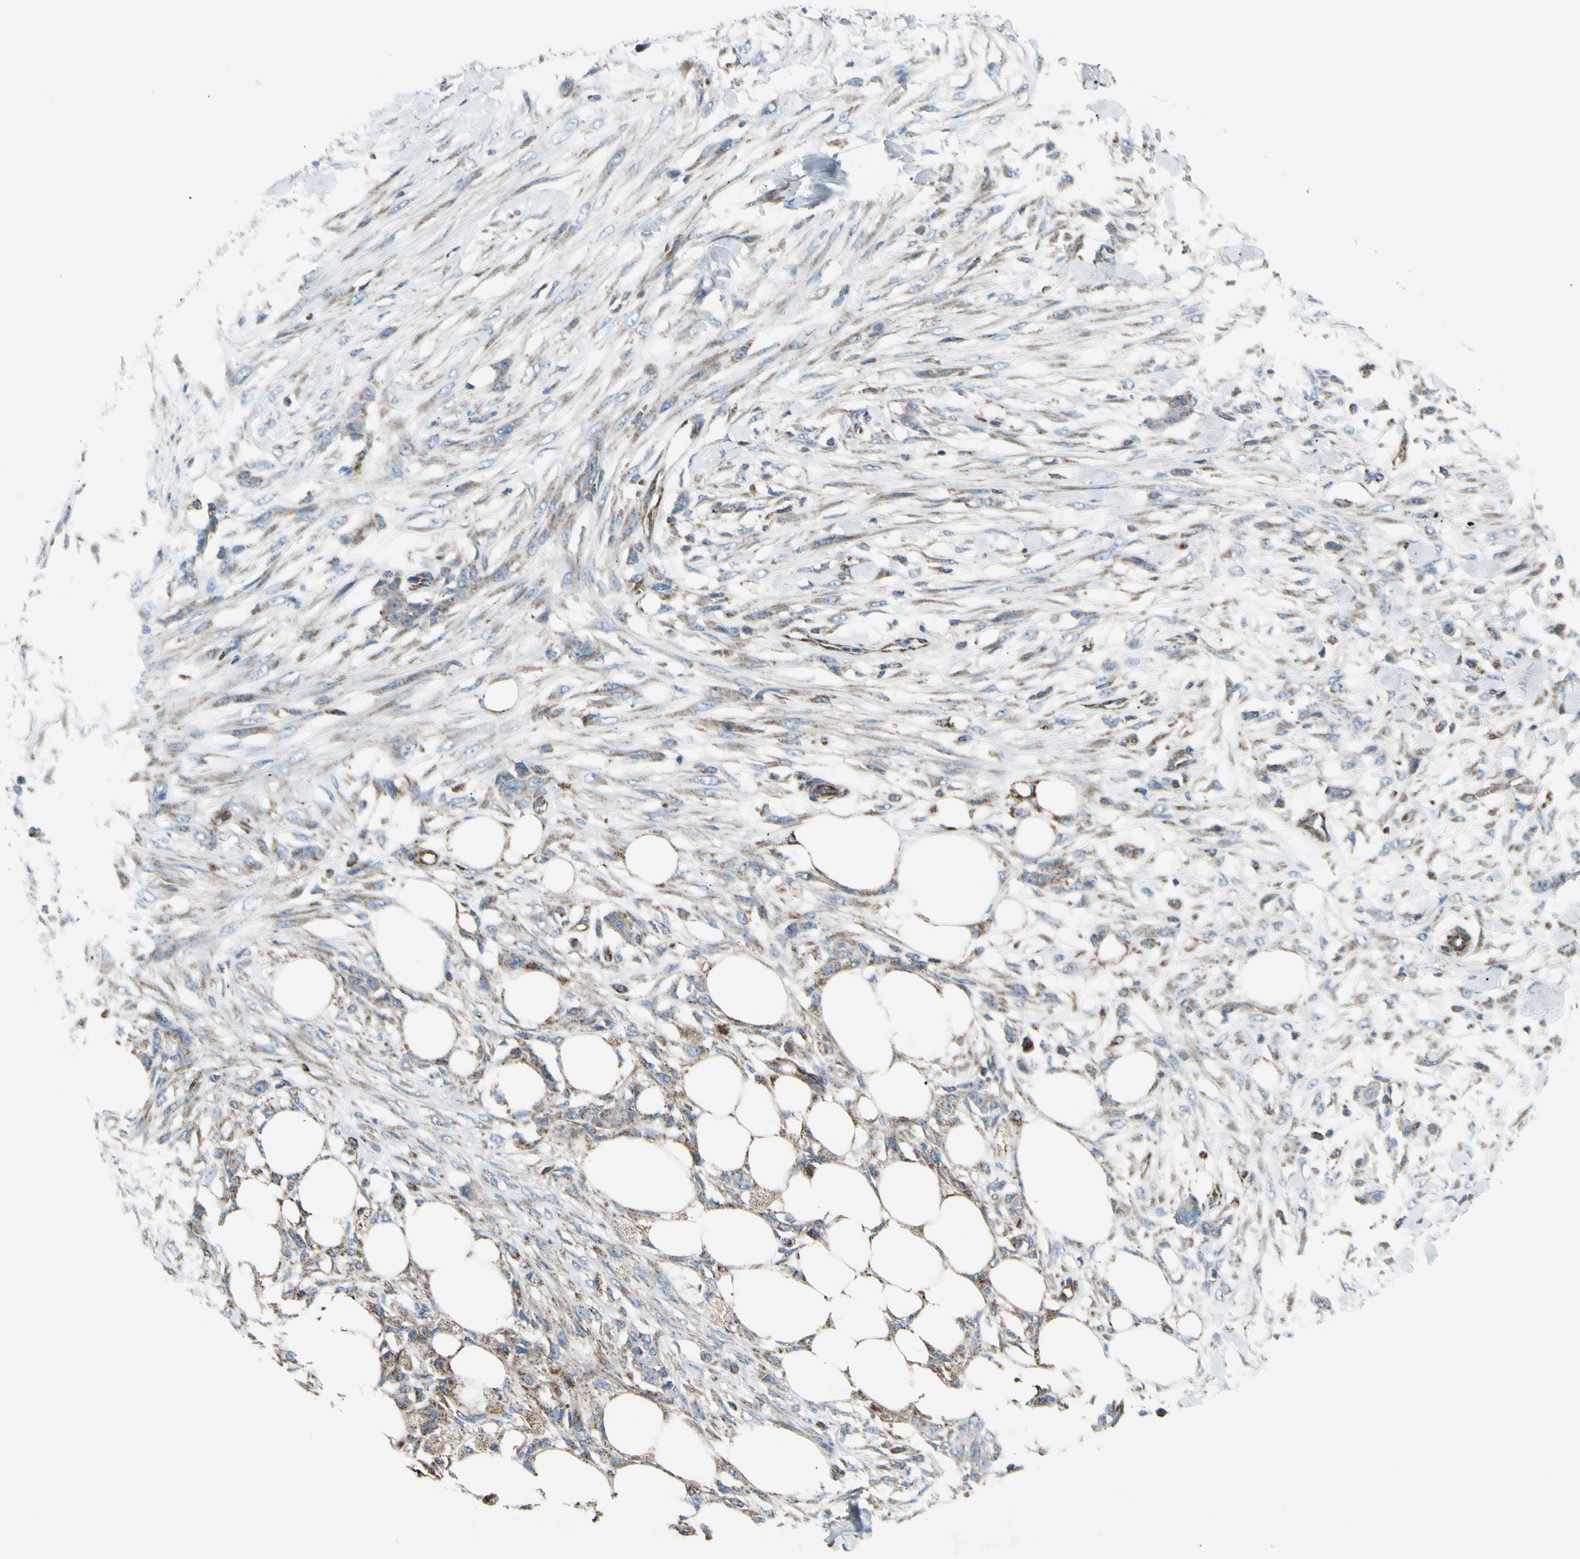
{"staining": {"intensity": "weak", "quantity": "25%-75%", "location": "cytoplasmic/membranous"}, "tissue": "skin cancer", "cell_type": "Tumor cells", "image_type": "cancer", "snomed": [{"axis": "morphology", "description": "Squamous cell carcinoma, NOS"}, {"axis": "topography", "description": "Skin"}], "caption": "Squamous cell carcinoma (skin) was stained to show a protein in brown. There is low levels of weak cytoplasmic/membranous expression in about 25%-75% of tumor cells.", "gene": "EMC7", "patient": {"sex": "female", "age": 59}}